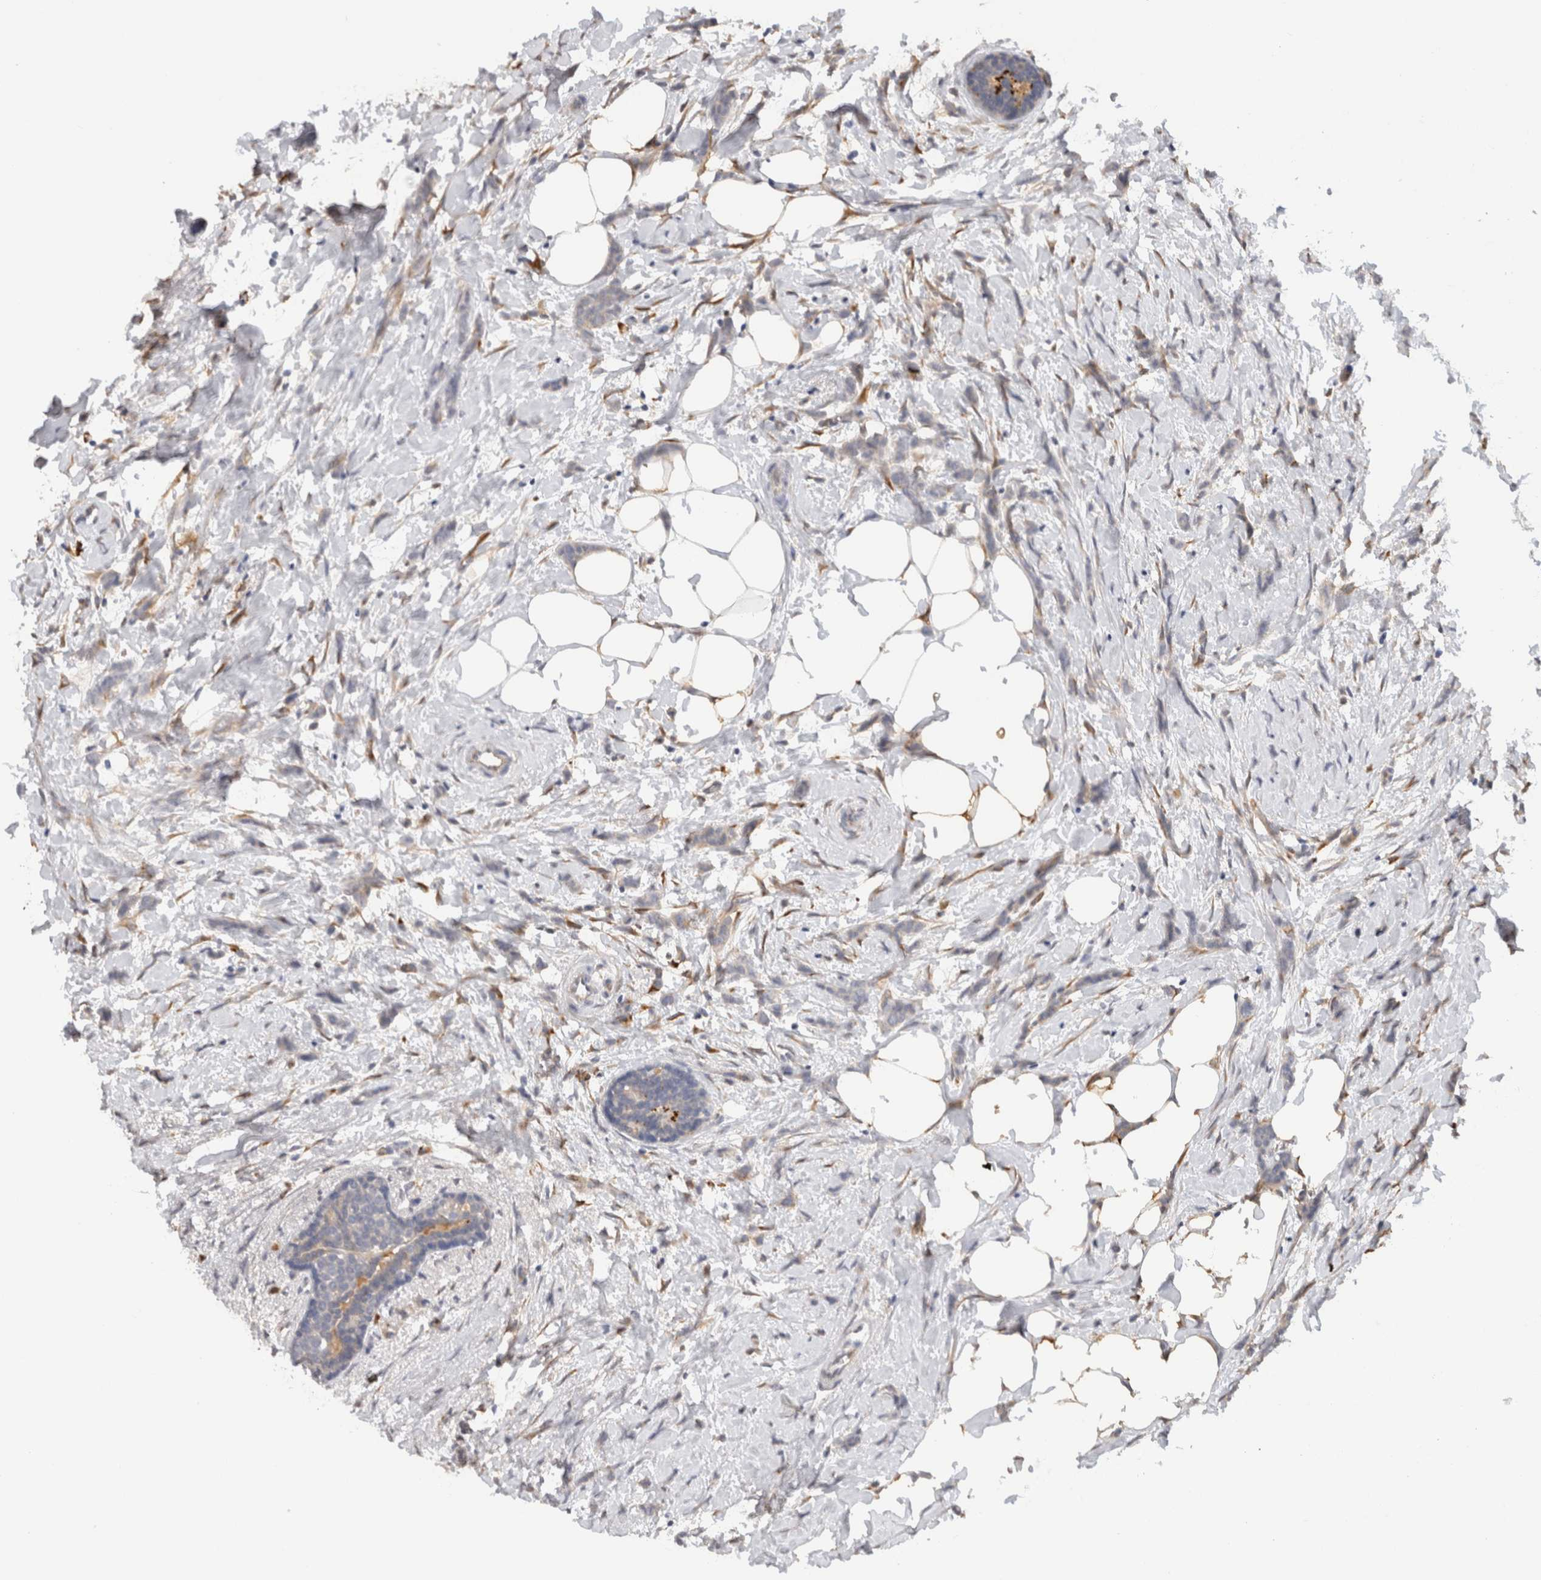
{"staining": {"intensity": "negative", "quantity": "none", "location": "none"}, "tissue": "breast cancer", "cell_type": "Tumor cells", "image_type": "cancer", "snomed": [{"axis": "morphology", "description": "Lobular carcinoma, in situ"}, {"axis": "morphology", "description": "Lobular carcinoma"}, {"axis": "topography", "description": "Breast"}], "caption": "Immunohistochemistry (IHC) photomicrograph of human breast cancer (lobular carcinoma in situ) stained for a protein (brown), which displays no staining in tumor cells. (DAB immunohistochemistry (IHC) with hematoxylin counter stain).", "gene": "APOL2", "patient": {"sex": "female", "age": 41}}